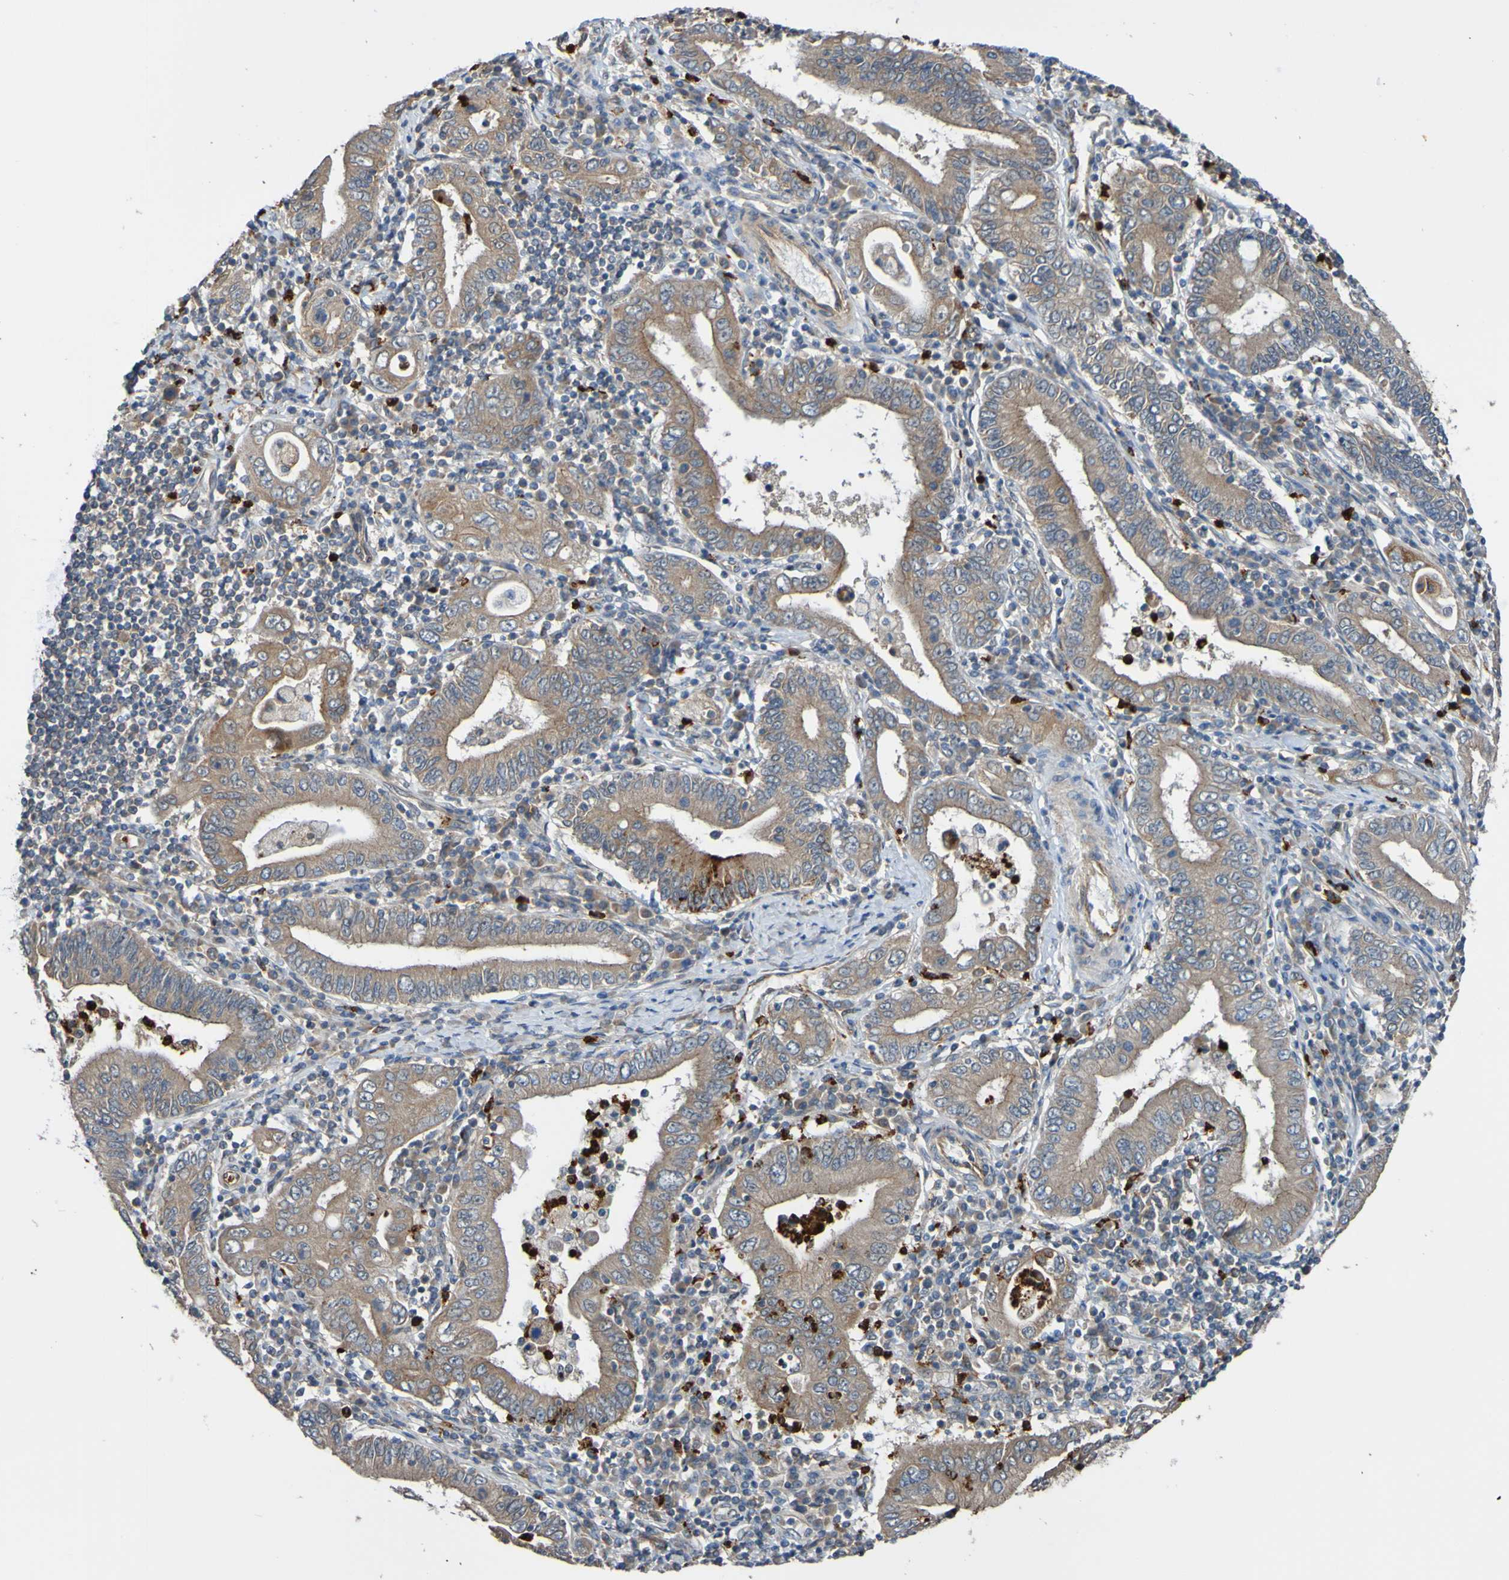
{"staining": {"intensity": "moderate", "quantity": ">75%", "location": "cytoplasmic/membranous"}, "tissue": "stomach cancer", "cell_type": "Tumor cells", "image_type": "cancer", "snomed": [{"axis": "morphology", "description": "Normal tissue, NOS"}, {"axis": "morphology", "description": "Adenocarcinoma, NOS"}, {"axis": "topography", "description": "Esophagus"}, {"axis": "topography", "description": "Stomach, upper"}, {"axis": "topography", "description": "Peripheral nerve tissue"}], "caption": "This image displays stomach cancer (adenocarcinoma) stained with immunohistochemistry (IHC) to label a protein in brown. The cytoplasmic/membranous of tumor cells show moderate positivity for the protein. Nuclei are counter-stained blue.", "gene": "ST8SIA6", "patient": {"sex": "male", "age": 62}}